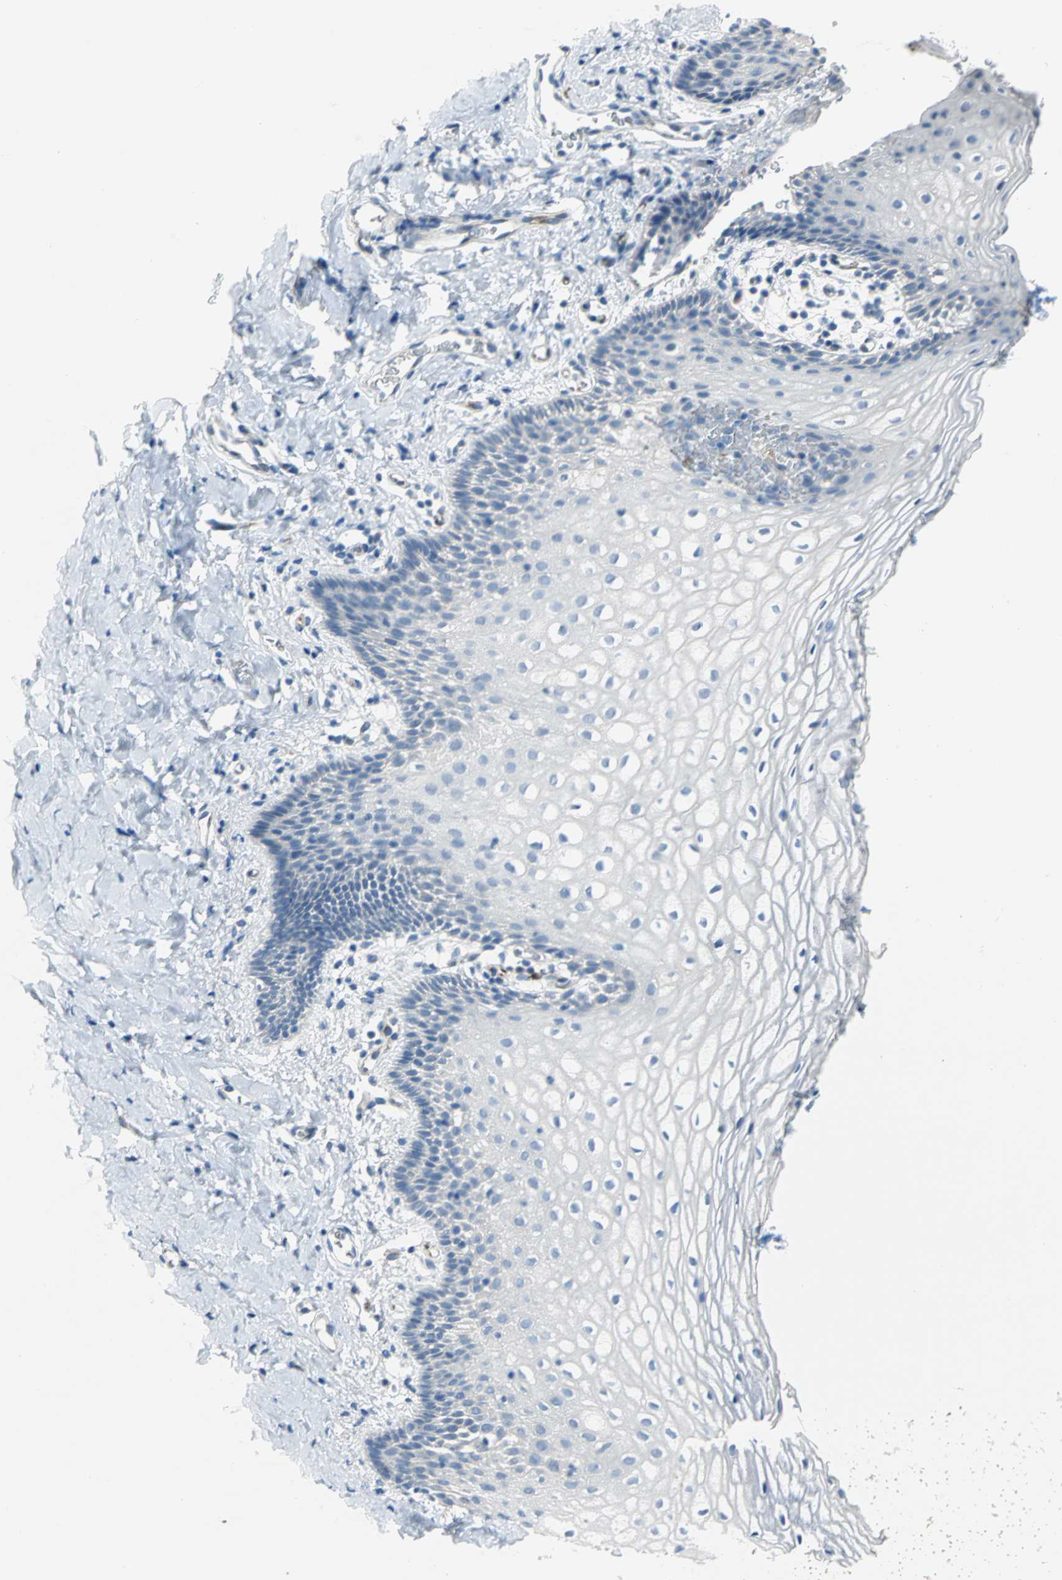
{"staining": {"intensity": "negative", "quantity": "none", "location": "none"}, "tissue": "vagina", "cell_type": "Squamous epithelial cells", "image_type": "normal", "snomed": [{"axis": "morphology", "description": "Normal tissue, NOS"}, {"axis": "topography", "description": "Vagina"}], "caption": "Squamous epithelial cells show no significant positivity in normal vagina. (Stains: DAB (3,3'-diaminobenzidine) immunohistochemistry with hematoxylin counter stain, Microscopy: brightfield microscopy at high magnification).", "gene": "ALOX15", "patient": {"sex": "female", "age": 55}}